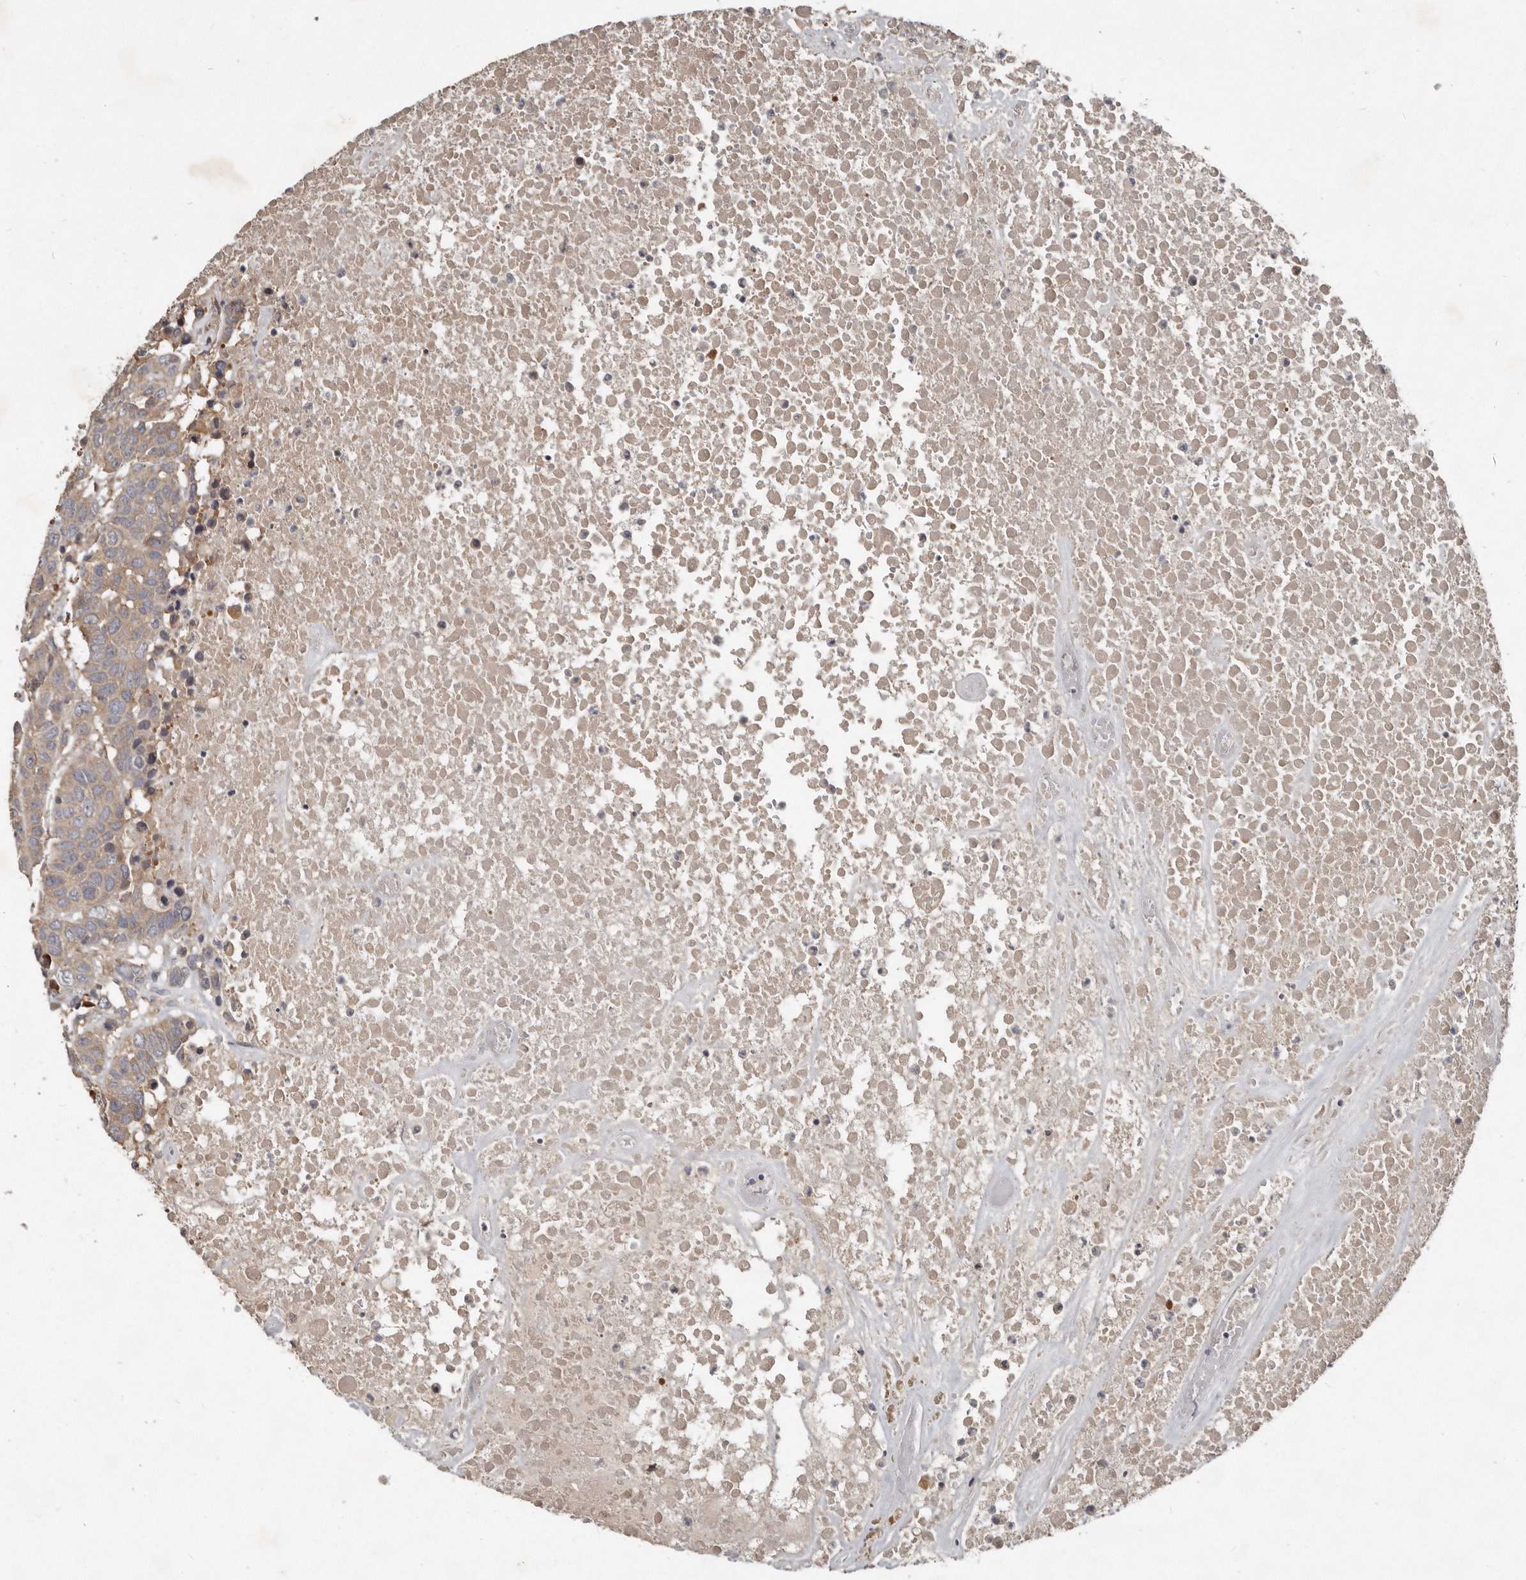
{"staining": {"intensity": "weak", "quantity": ">75%", "location": "cytoplasmic/membranous"}, "tissue": "head and neck cancer", "cell_type": "Tumor cells", "image_type": "cancer", "snomed": [{"axis": "morphology", "description": "Squamous cell carcinoma, NOS"}, {"axis": "topography", "description": "Head-Neck"}], "caption": "The histopathology image demonstrates a brown stain indicating the presence of a protein in the cytoplasmic/membranous of tumor cells in head and neck cancer (squamous cell carcinoma).", "gene": "AKNAD1", "patient": {"sex": "male", "age": 66}}